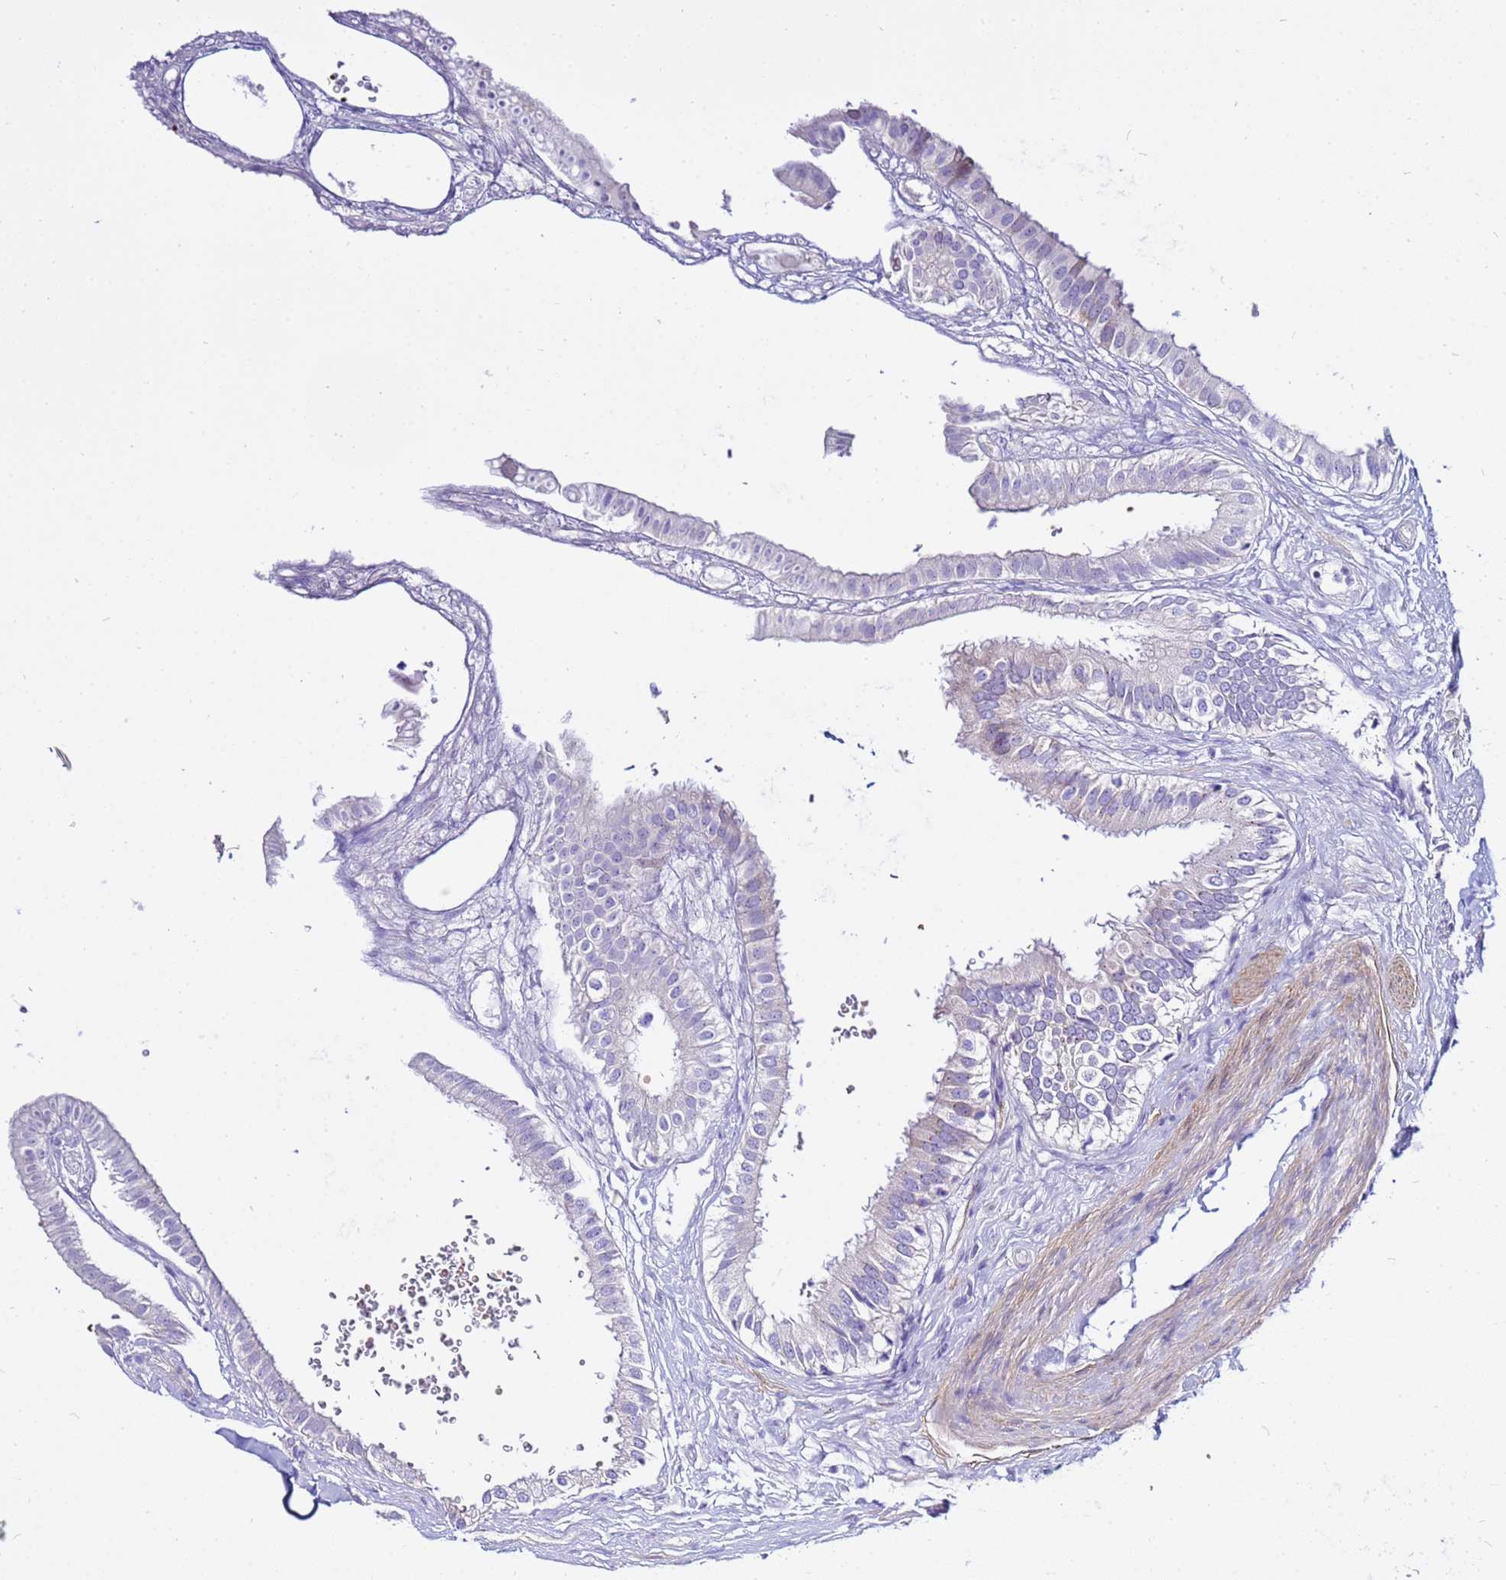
{"staining": {"intensity": "negative", "quantity": "none", "location": "none"}, "tissue": "gallbladder", "cell_type": "Glandular cells", "image_type": "normal", "snomed": [{"axis": "morphology", "description": "Normal tissue, NOS"}, {"axis": "topography", "description": "Gallbladder"}], "caption": "This is an immunohistochemistry (IHC) photomicrograph of normal human gallbladder. There is no positivity in glandular cells.", "gene": "USP18", "patient": {"sex": "female", "age": 61}}